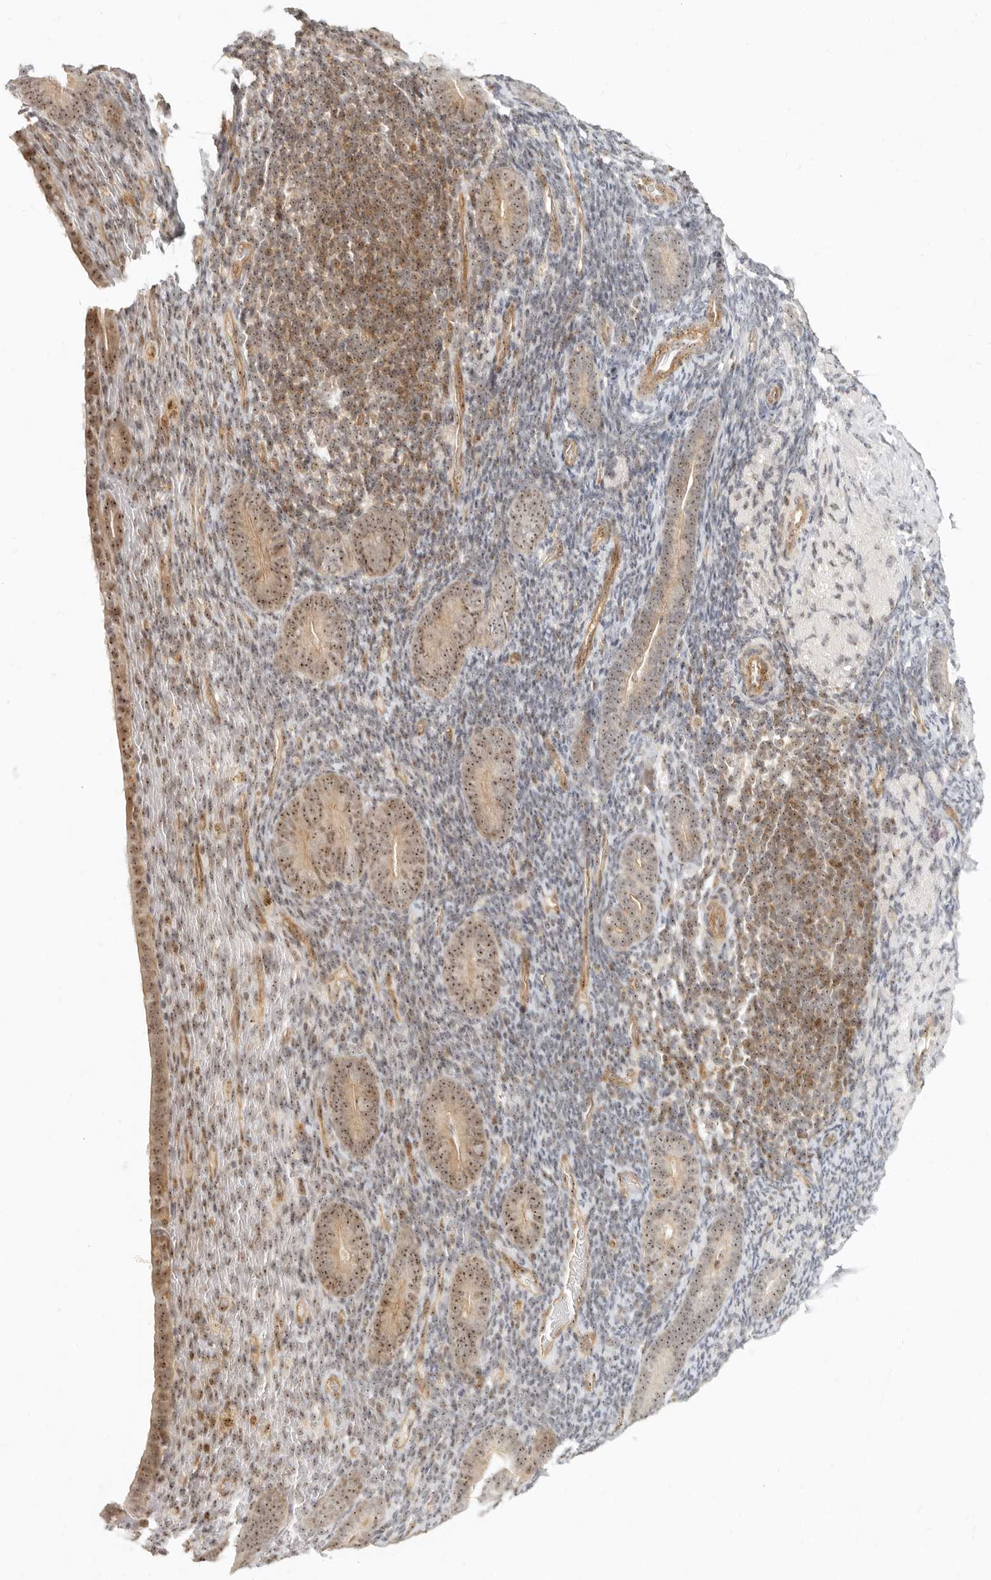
{"staining": {"intensity": "moderate", "quantity": "25%-75%", "location": "nuclear"}, "tissue": "endometrium", "cell_type": "Cells in endometrial stroma", "image_type": "normal", "snomed": [{"axis": "morphology", "description": "Normal tissue, NOS"}, {"axis": "topography", "description": "Endometrium"}], "caption": "Cells in endometrial stroma reveal moderate nuclear expression in approximately 25%-75% of cells in normal endometrium.", "gene": "BAP1", "patient": {"sex": "female", "age": 51}}